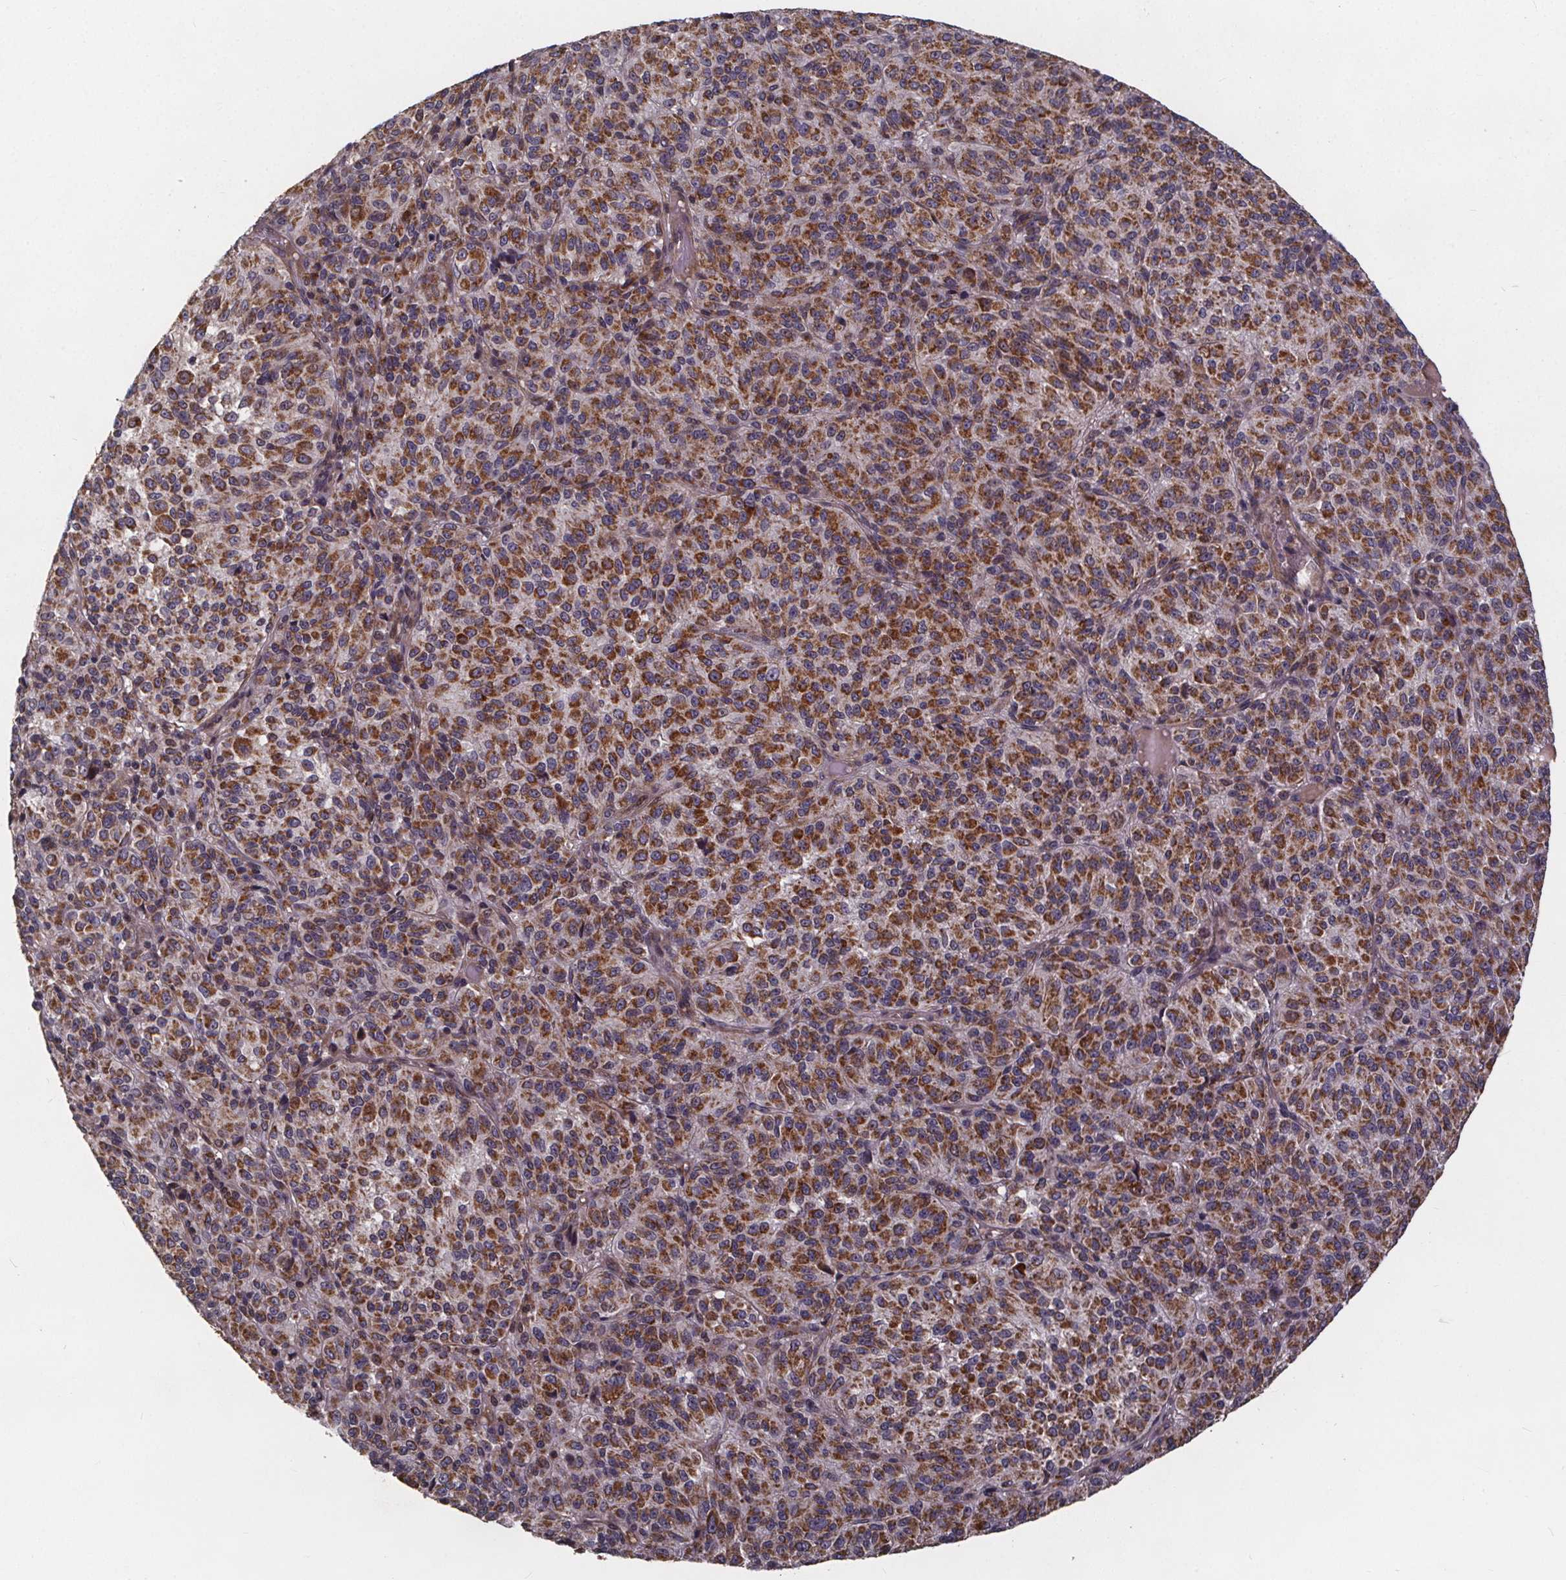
{"staining": {"intensity": "moderate", "quantity": ">75%", "location": "cytoplasmic/membranous"}, "tissue": "melanoma", "cell_type": "Tumor cells", "image_type": "cancer", "snomed": [{"axis": "morphology", "description": "Malignant melanoma, Metastatic site"}, {"axis": "topography", "description": "Brain"}], "caption": "Protein expression analysis of malignant melanoma (metastatic site) displays moderate cytoplasmic/membranous expression in approximately >75% of tumor cells.", "gene": "YME1L1", "patient": {"sex": "female", "age": 56}}